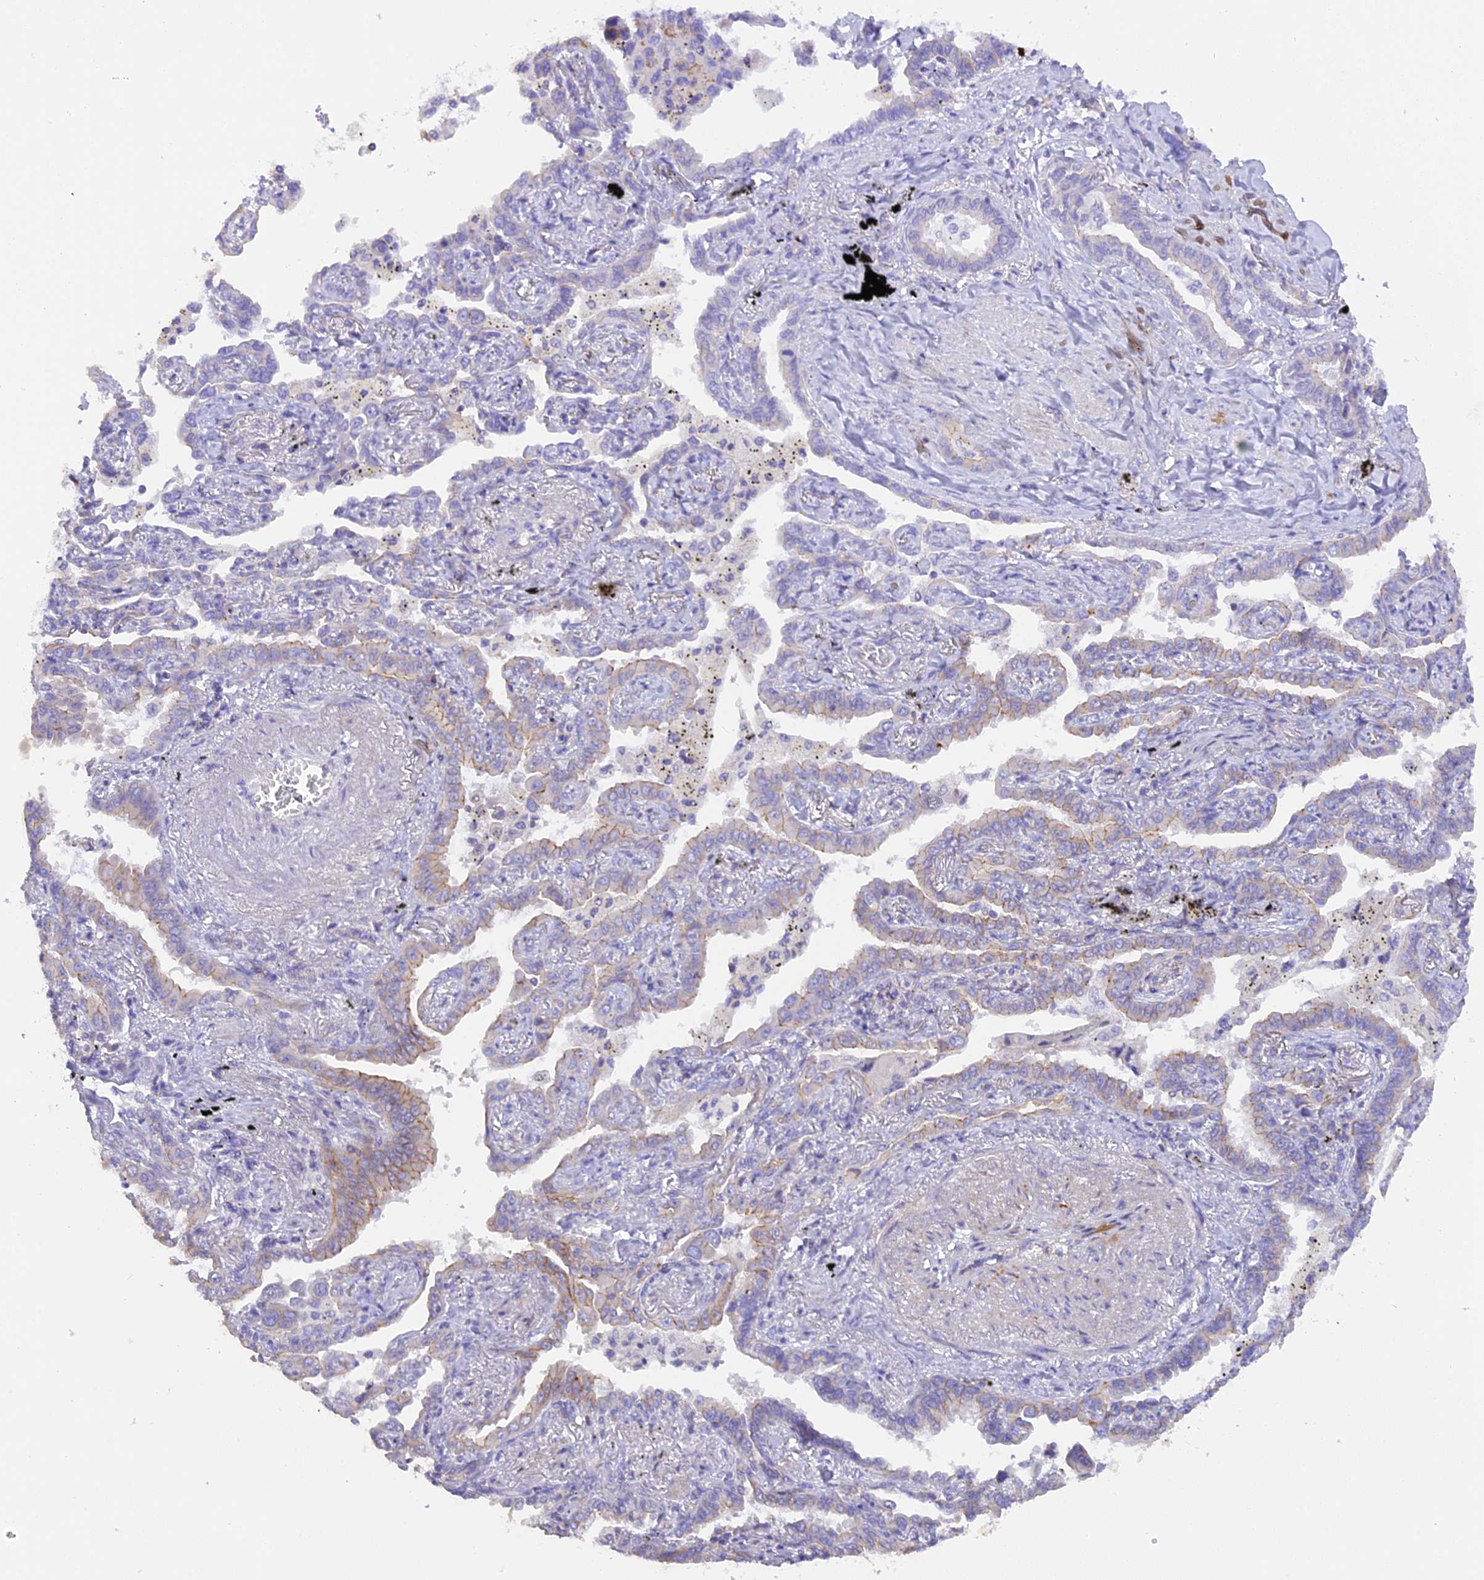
{"staining": {"intensity": "weak", "quantity": "<25%", "location": "cytoplasmic/membranous"}, "tissue": "lung cancer", "cell_type": "Tumor cells", "image_type": "cancer", "snomed": [{"axis": "morphology", "description": "Adenocarcinoma, NOS"}, {"axis": "topography", "description": "Lung"}], "caption": "Micrograph shows no significant protein expression in tumor cells of lung cancer. (Immunohistochemistry, brightfield microscopy, high magnification).", "gene": "FAM193A", "patient": {"sex": "male", "age": 67}}